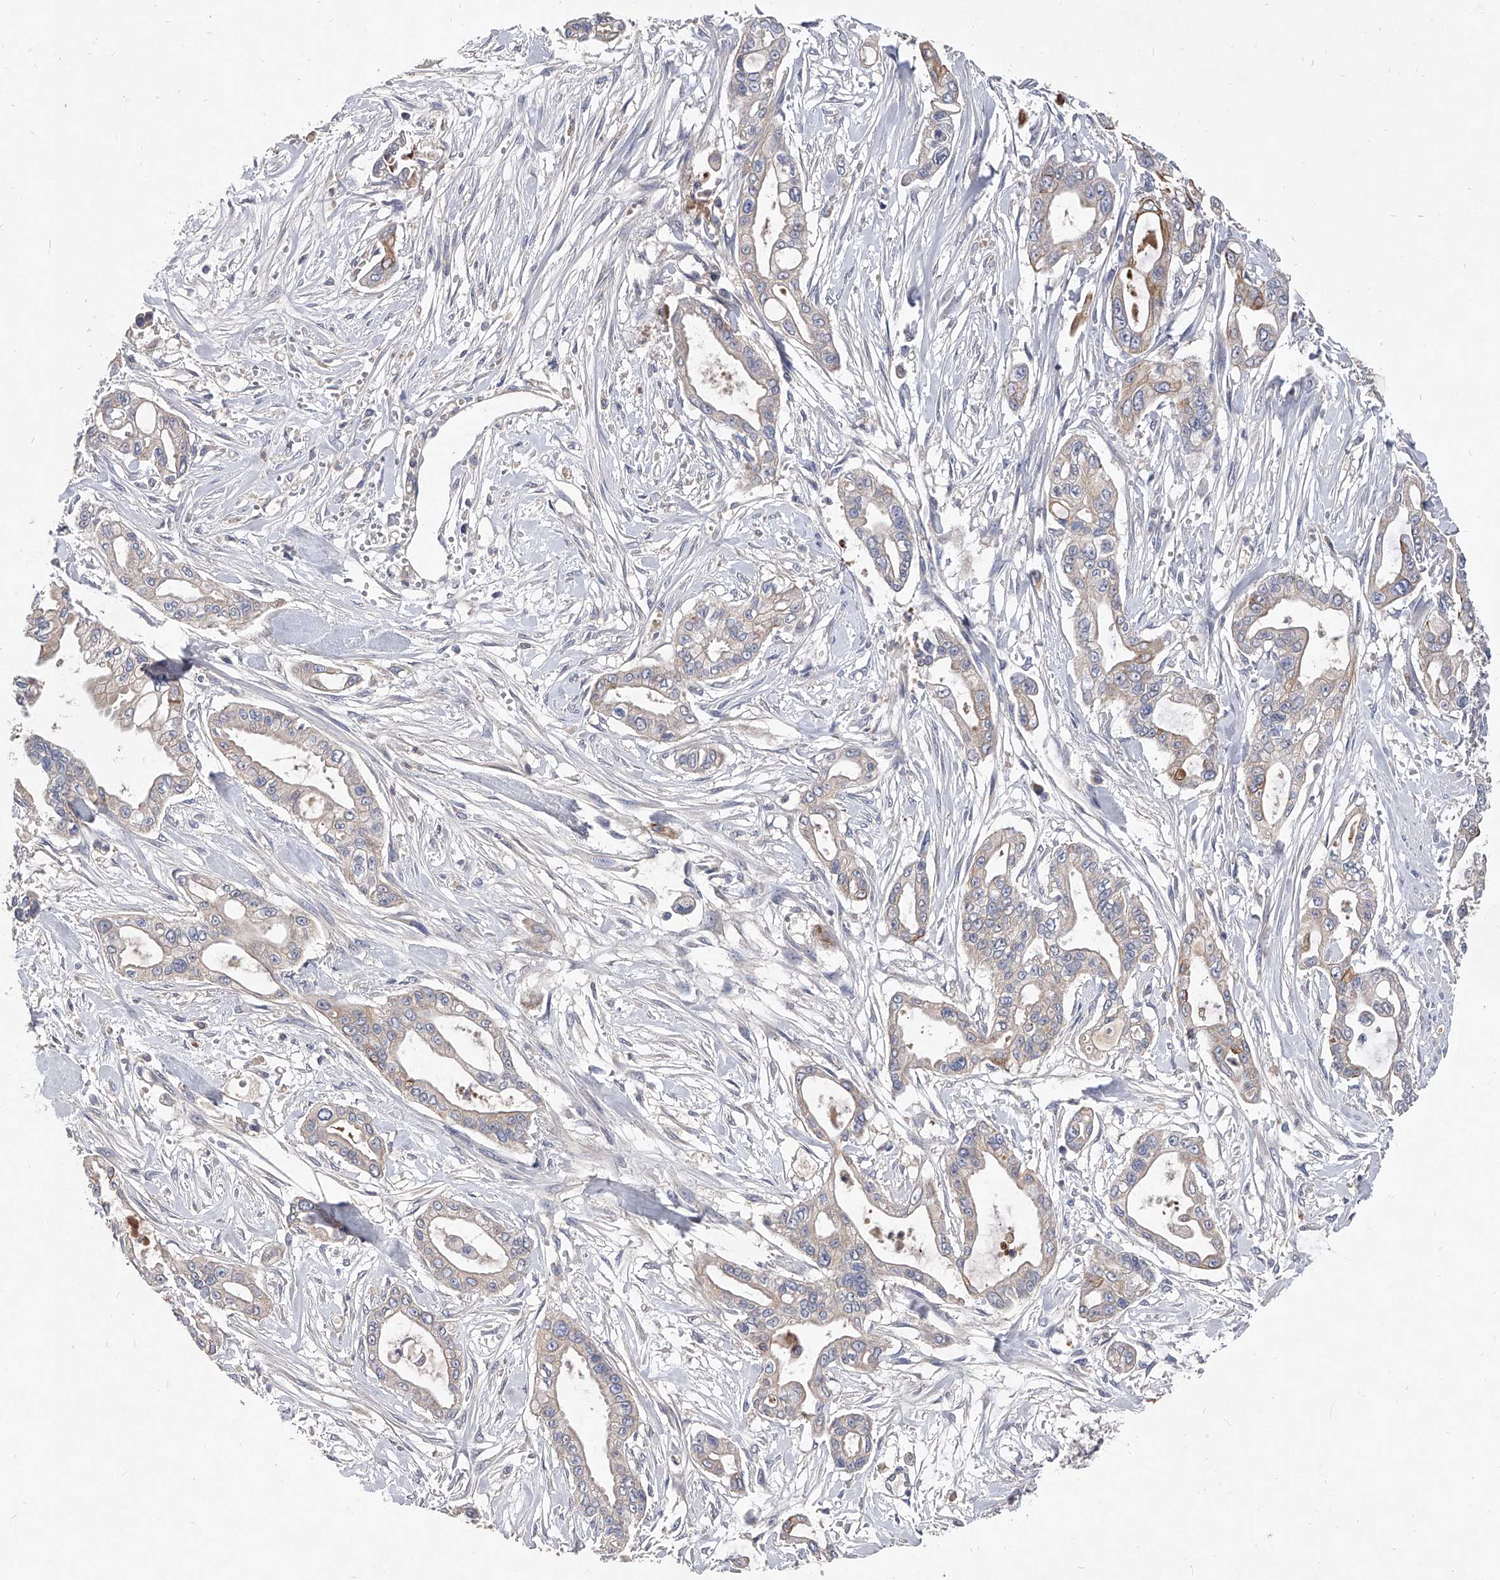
{"staining": {"intensity": "negative", "quantity": "none", "location": "none"}, "tissue": "pancreatic cancer", "cell_type": "Tumor cells", "image_type": "cancer", "snomed": [{"axis": "morphology", "description": "Adenocarcinoma, NOS"}, {"axis": "topography", "description": "Pancreas"}], "caption": "IHC of pancreatic cancer shows no expression in tumor cells.", "gene": "C5", "patient": {"sex": "male", "age": 68}}